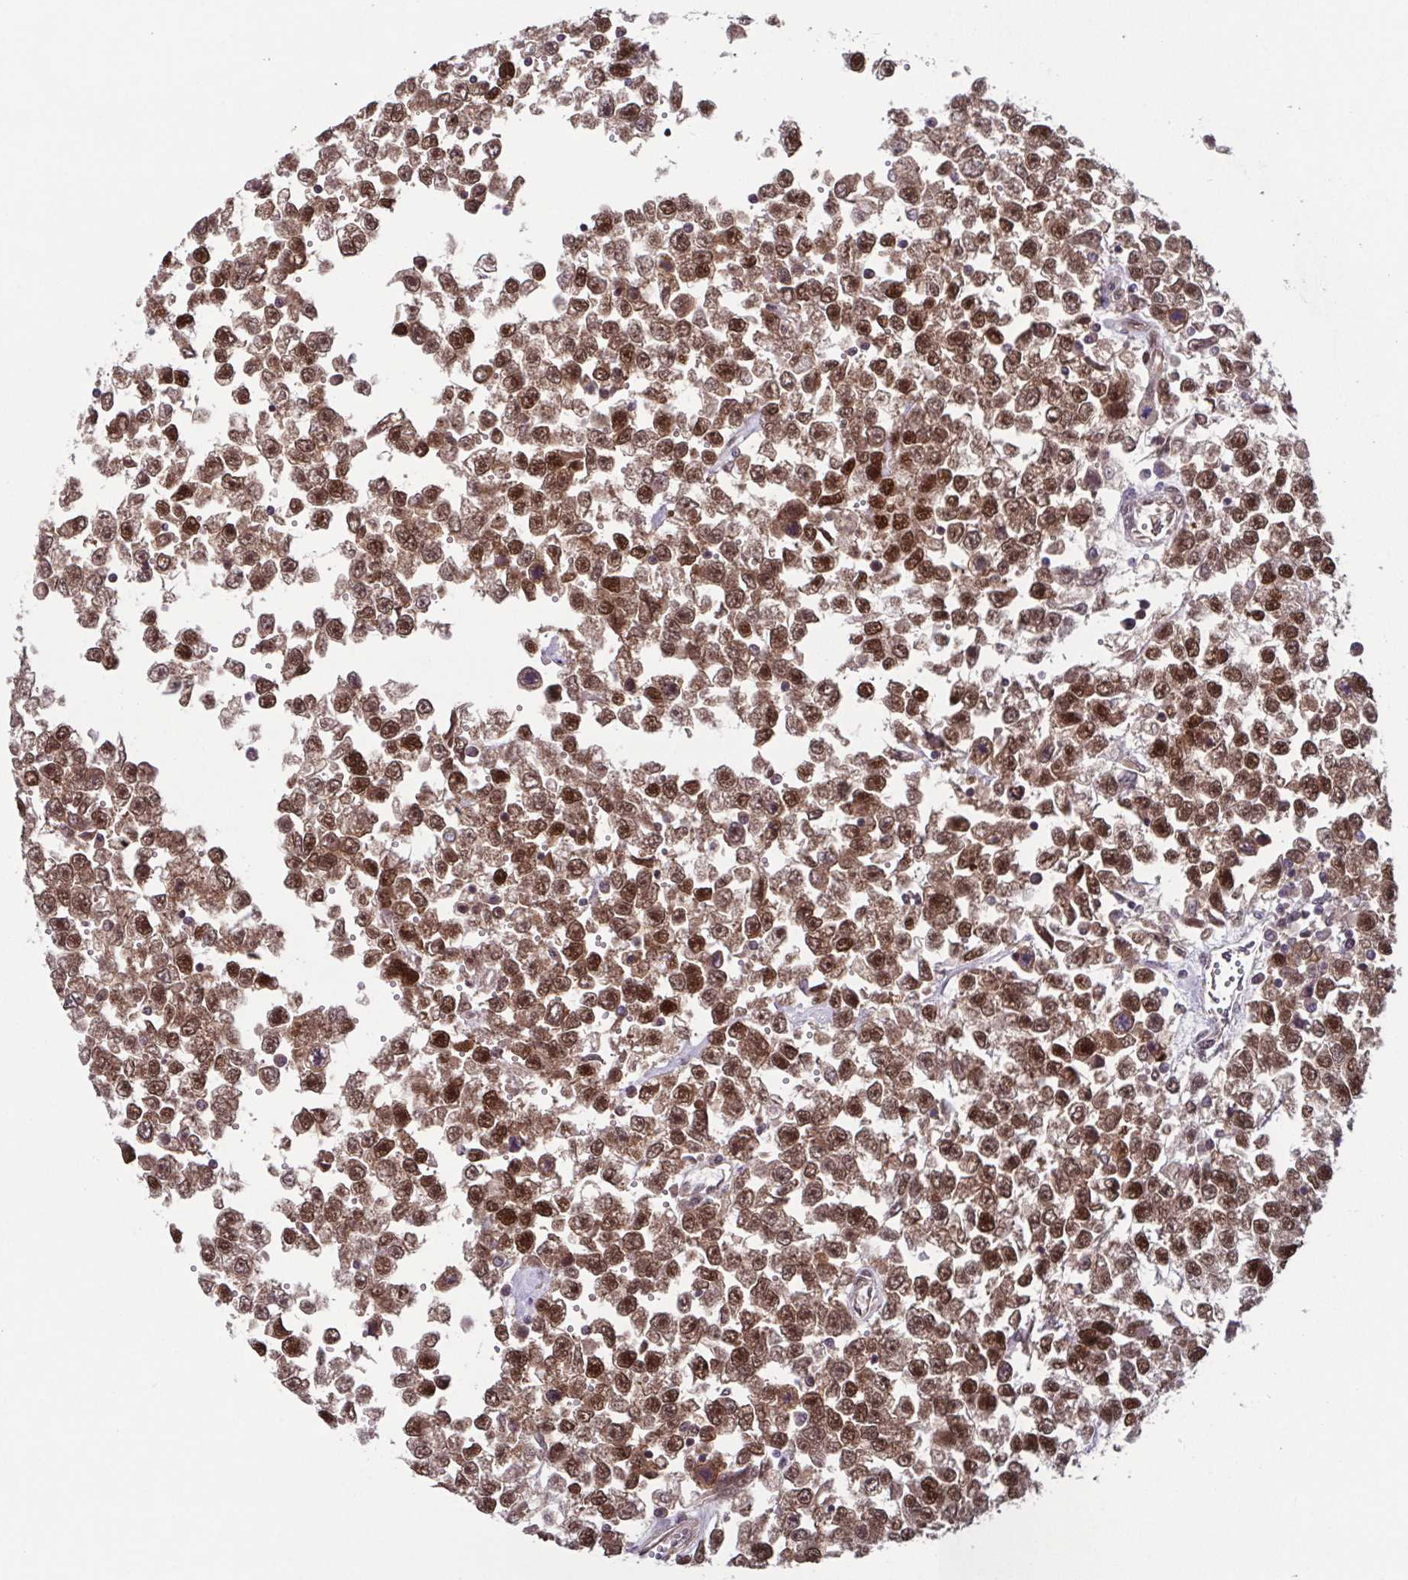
{"staining": {"intensity": "strong", "quantity": ">75%", "location": "cytoplasmic/membranous,nuclear"}, "tissue": "testis cancer", "cell_type": "Tumor cells", "image_type": "cancer", "snomed": [{"axis": "morphology", "description": "Seminoma, NOS"}, {"axis": "topography", "description": "Testis"}], "caption": "This photomicrograph displays immunohistochemistry (IHC) staining of testis cancer, with high strong cytoplasmic/membranous and nuclear staining in about >75% of tumor cells.", "gene": "TTC19", "patient": {"sex": "male", "age": 34}}